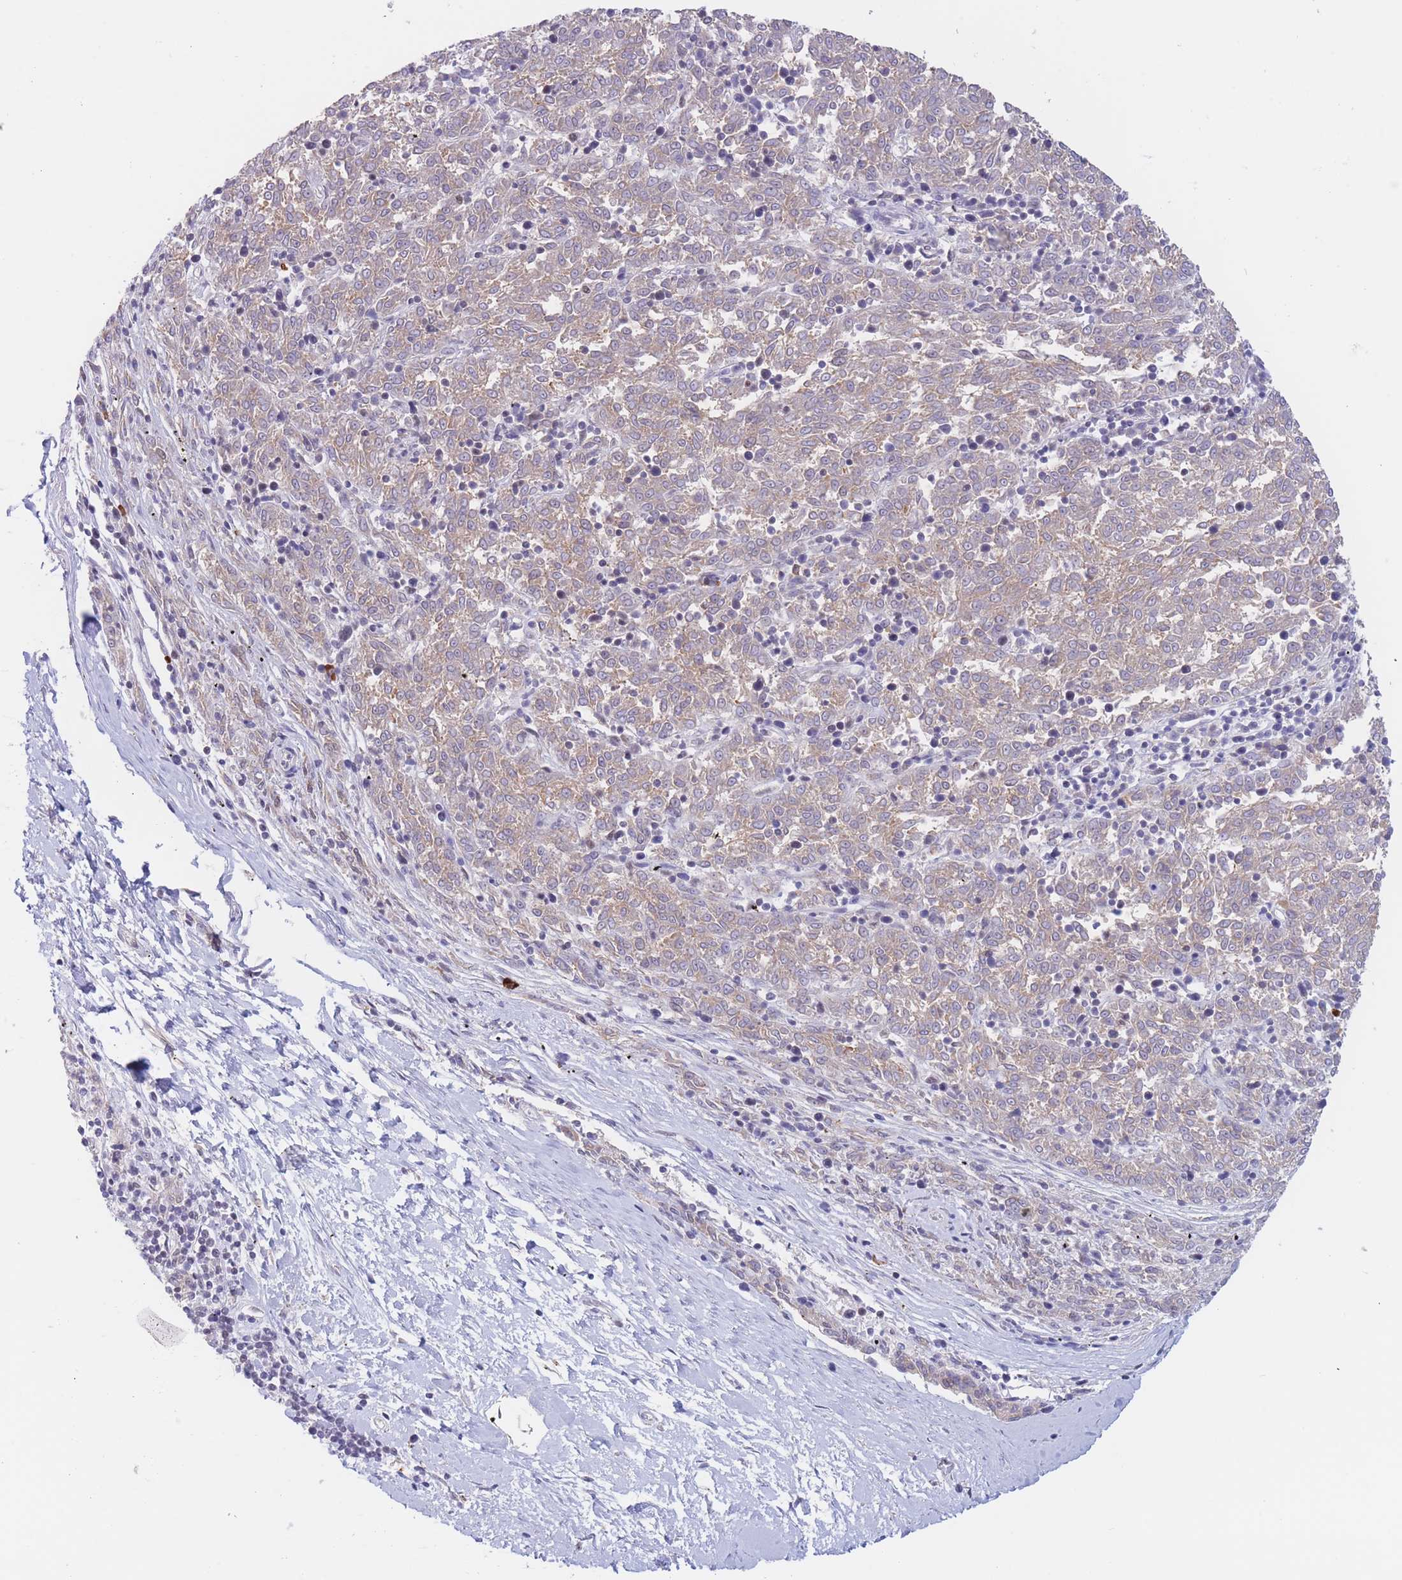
{"staining": {"intensity": "weak", "quantity": ">75%", "location": "cytoplasmic/membranous"}, "tissue": "melanoma", "cell_type": "Tumor cells", "image_type": "cancer", "snomed": [{"axis": "morphology", "description": "Malignant melanoma, NOS"}, {"axis": "topography", "description": "Skin"}], "caption": "DAB (3,3'-diaminobenzidine) immunohistochemical staining of human malignant melanoma displays weak cytoplasmic/membranous protein expression in approximately >75% of tumor cells. (DAB IHC, brown staining for protein, blue staining for nuclei).", "gene": "SMAD9", "patient": {"sex": "female", "age": 72}}